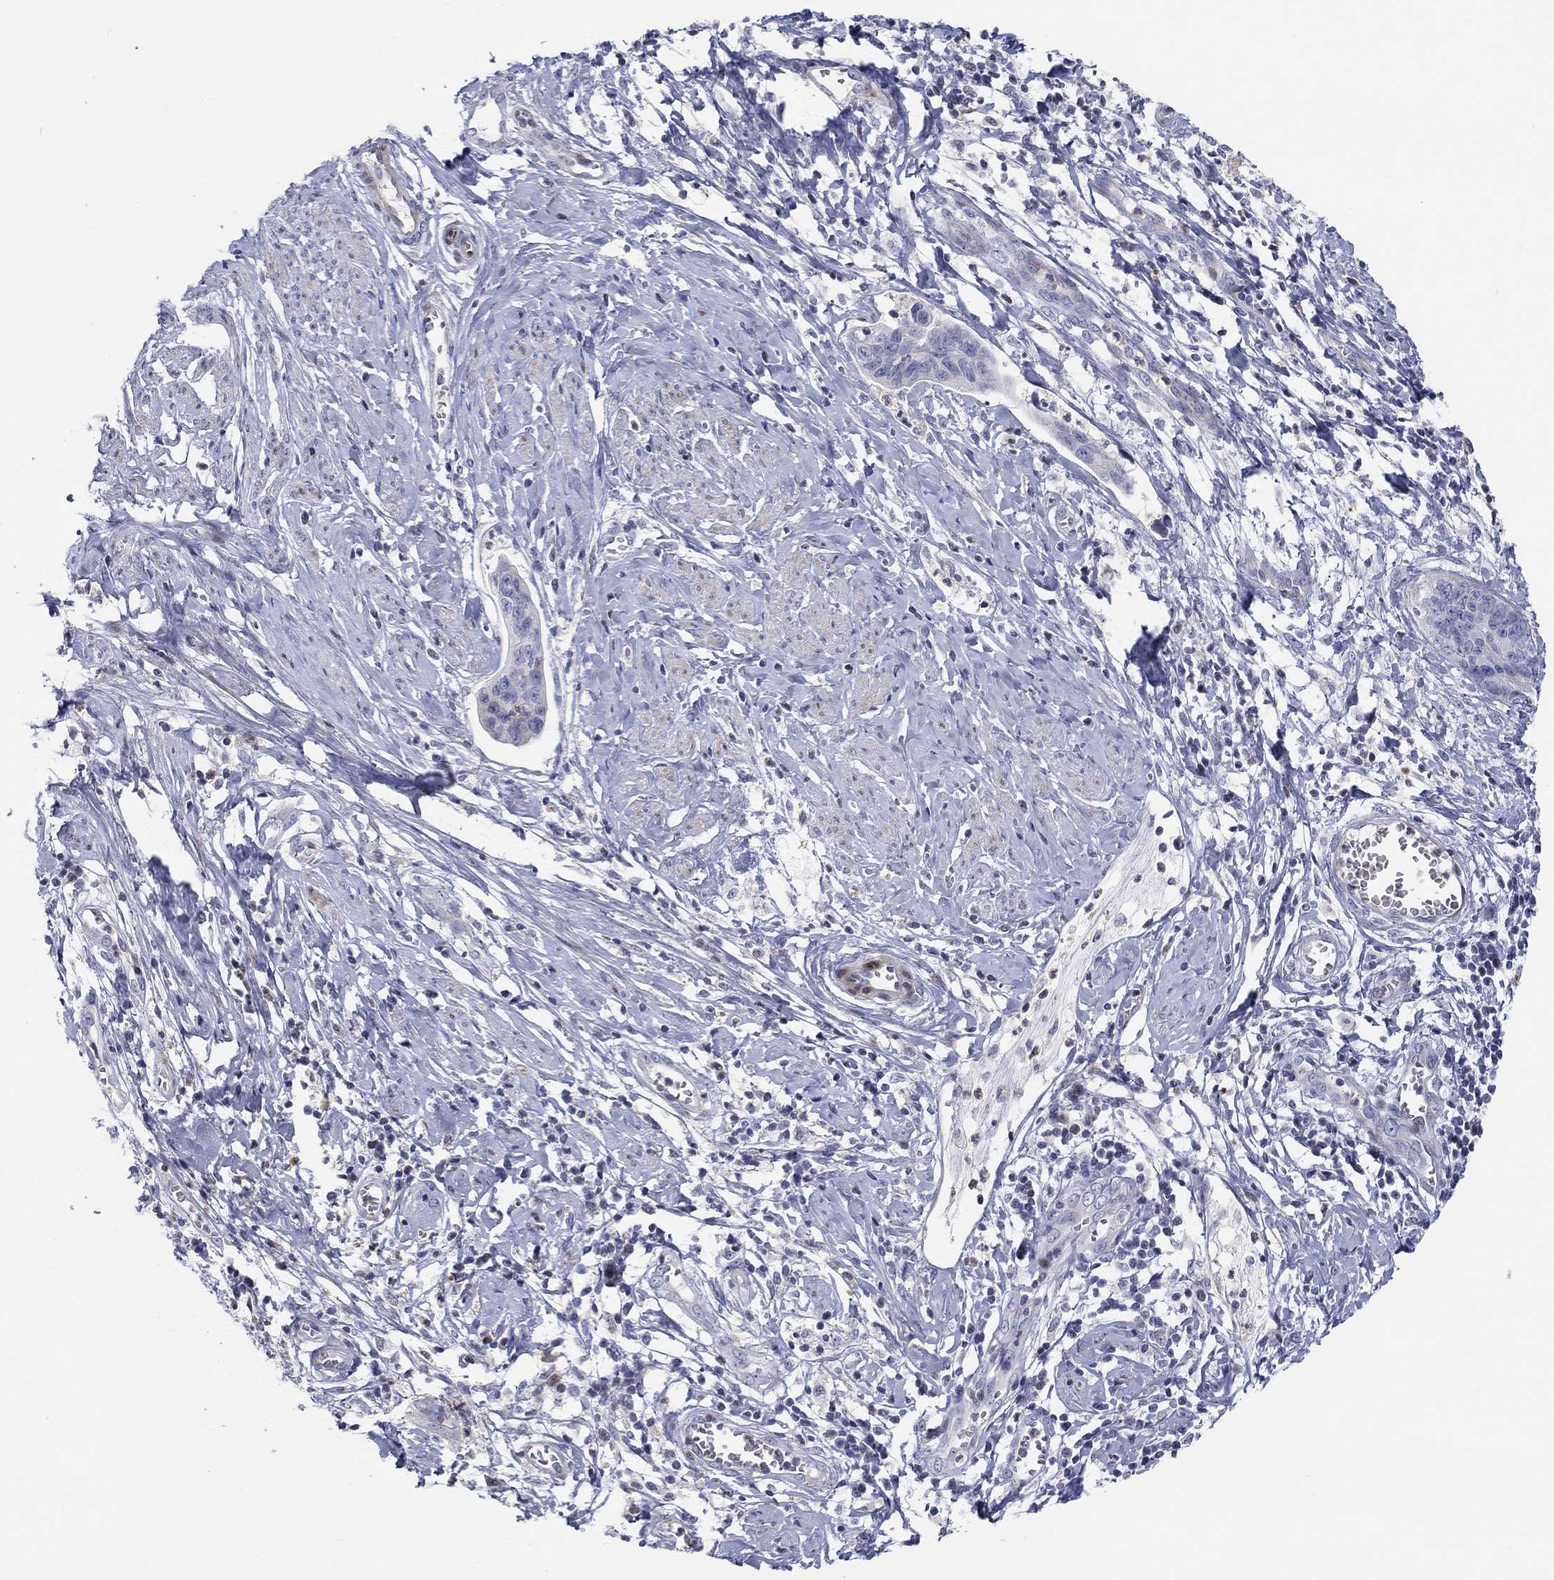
{"staining": {"intensity": "negative", "quantity": "none", "location": "none"}, "tissue": "cervical cancer", "cell_type": "Tumor cells", "image_type": "cancer", "snomed": [{"axis": "morphology", "description": "Adenocarcinoma, NOS"}, {"axis": "topography", "description": "Cervix"}], "caption": "Immunohistochemistry (IHC) micrograph of human adenocarcinoma (cervical) stained for a protein (brown), which exhibits no staining in tumor cells.", "gene": "ARHGAP36", "patient": {"sex": "female", "age": 44}}